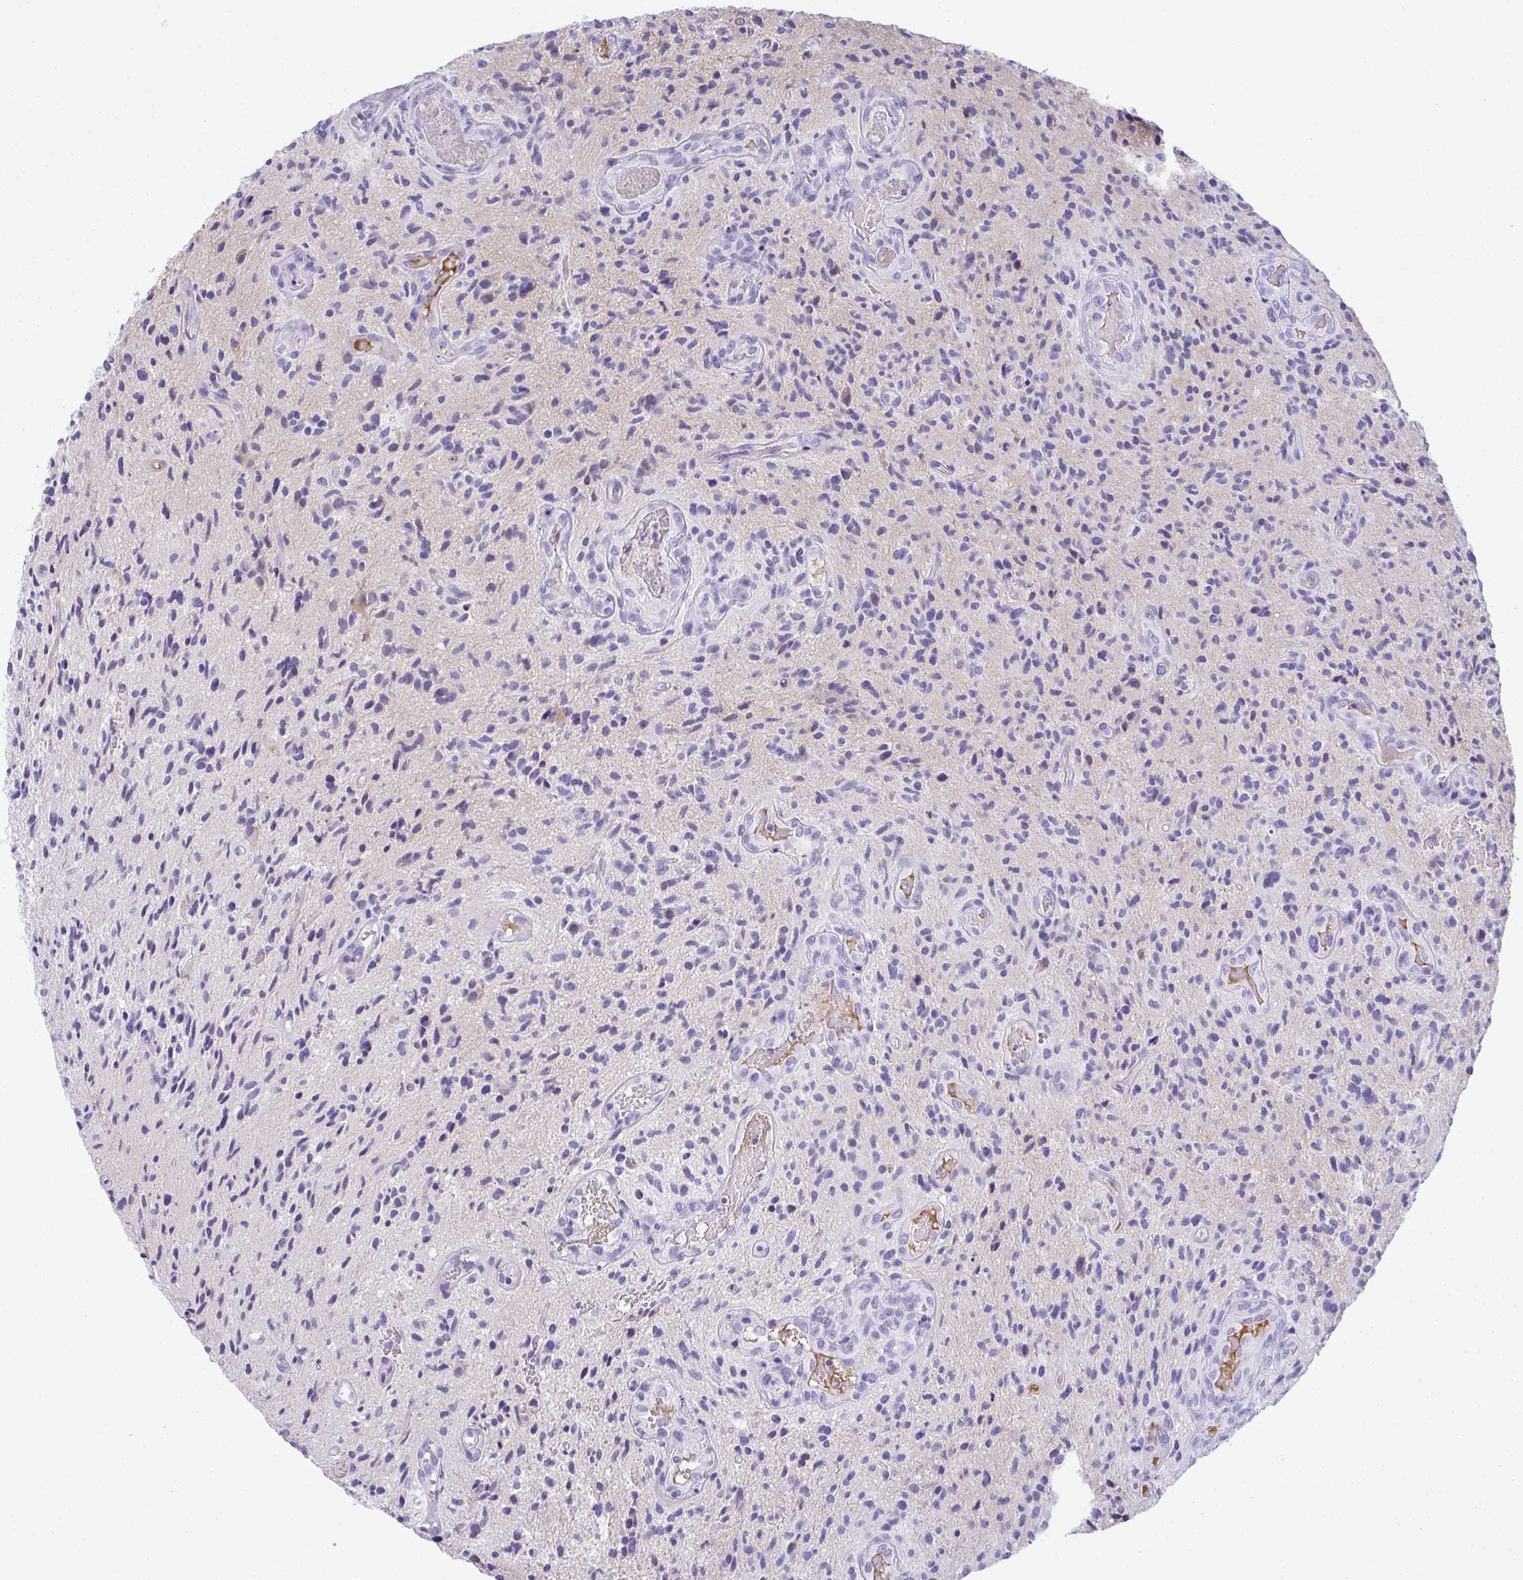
{"staining": {"intensity": "negative", "quantity": "none", "location": "none"}, "tissue": "glioma", "cell_type": "Tumor cells", "image_type": "cancer", "snomed": [{"axis": "morphology", "description": "Glioma, malignant, High grade"}, {"axis": "topography", "description": "Brain"}], "caption": "An image of glioma stained for a protein exhibits no brown staining in tumor cells.", "gene": "ZSWIM3", "patient": {"sex": "male", "age": 55}}